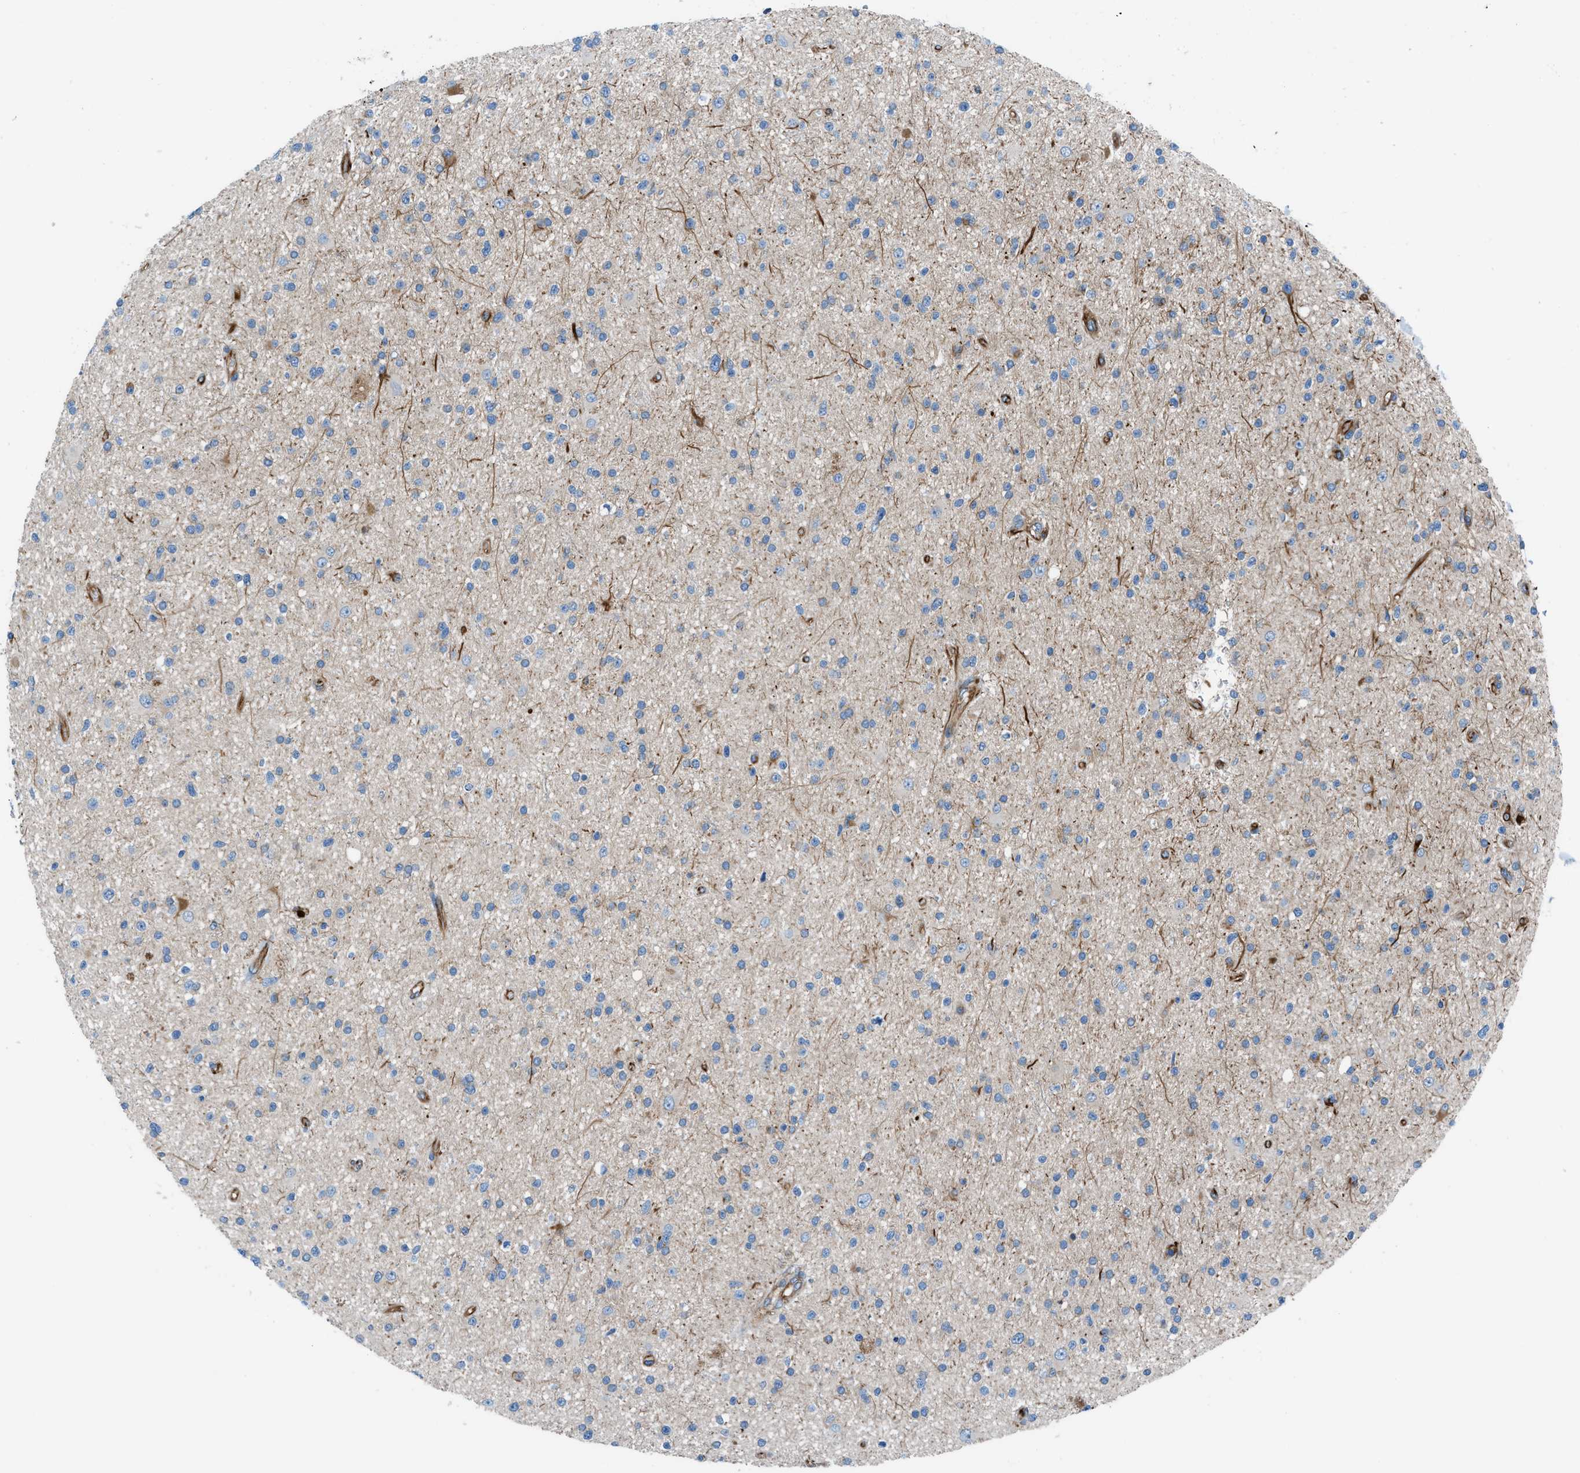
{"staining": {"intensity": "weak", "quantity": "<25%", "location": "cytoplasmic/membranous"}, "tissue": "glioma", "cell_type": "Tumor cells", "image_type": "cancer", "snomed": [{"axis": "morphology", "description": "Glioma, malignant, High grade"}, {"axis": "topography", "description": "Brain"}], "caption": "Malignant glioma (high-grade) was stained to show a protein in brown. There is no significant positivity in tumor cells.", "gene": "CABP7", "patient": {"sex": "male", "age": 33}}